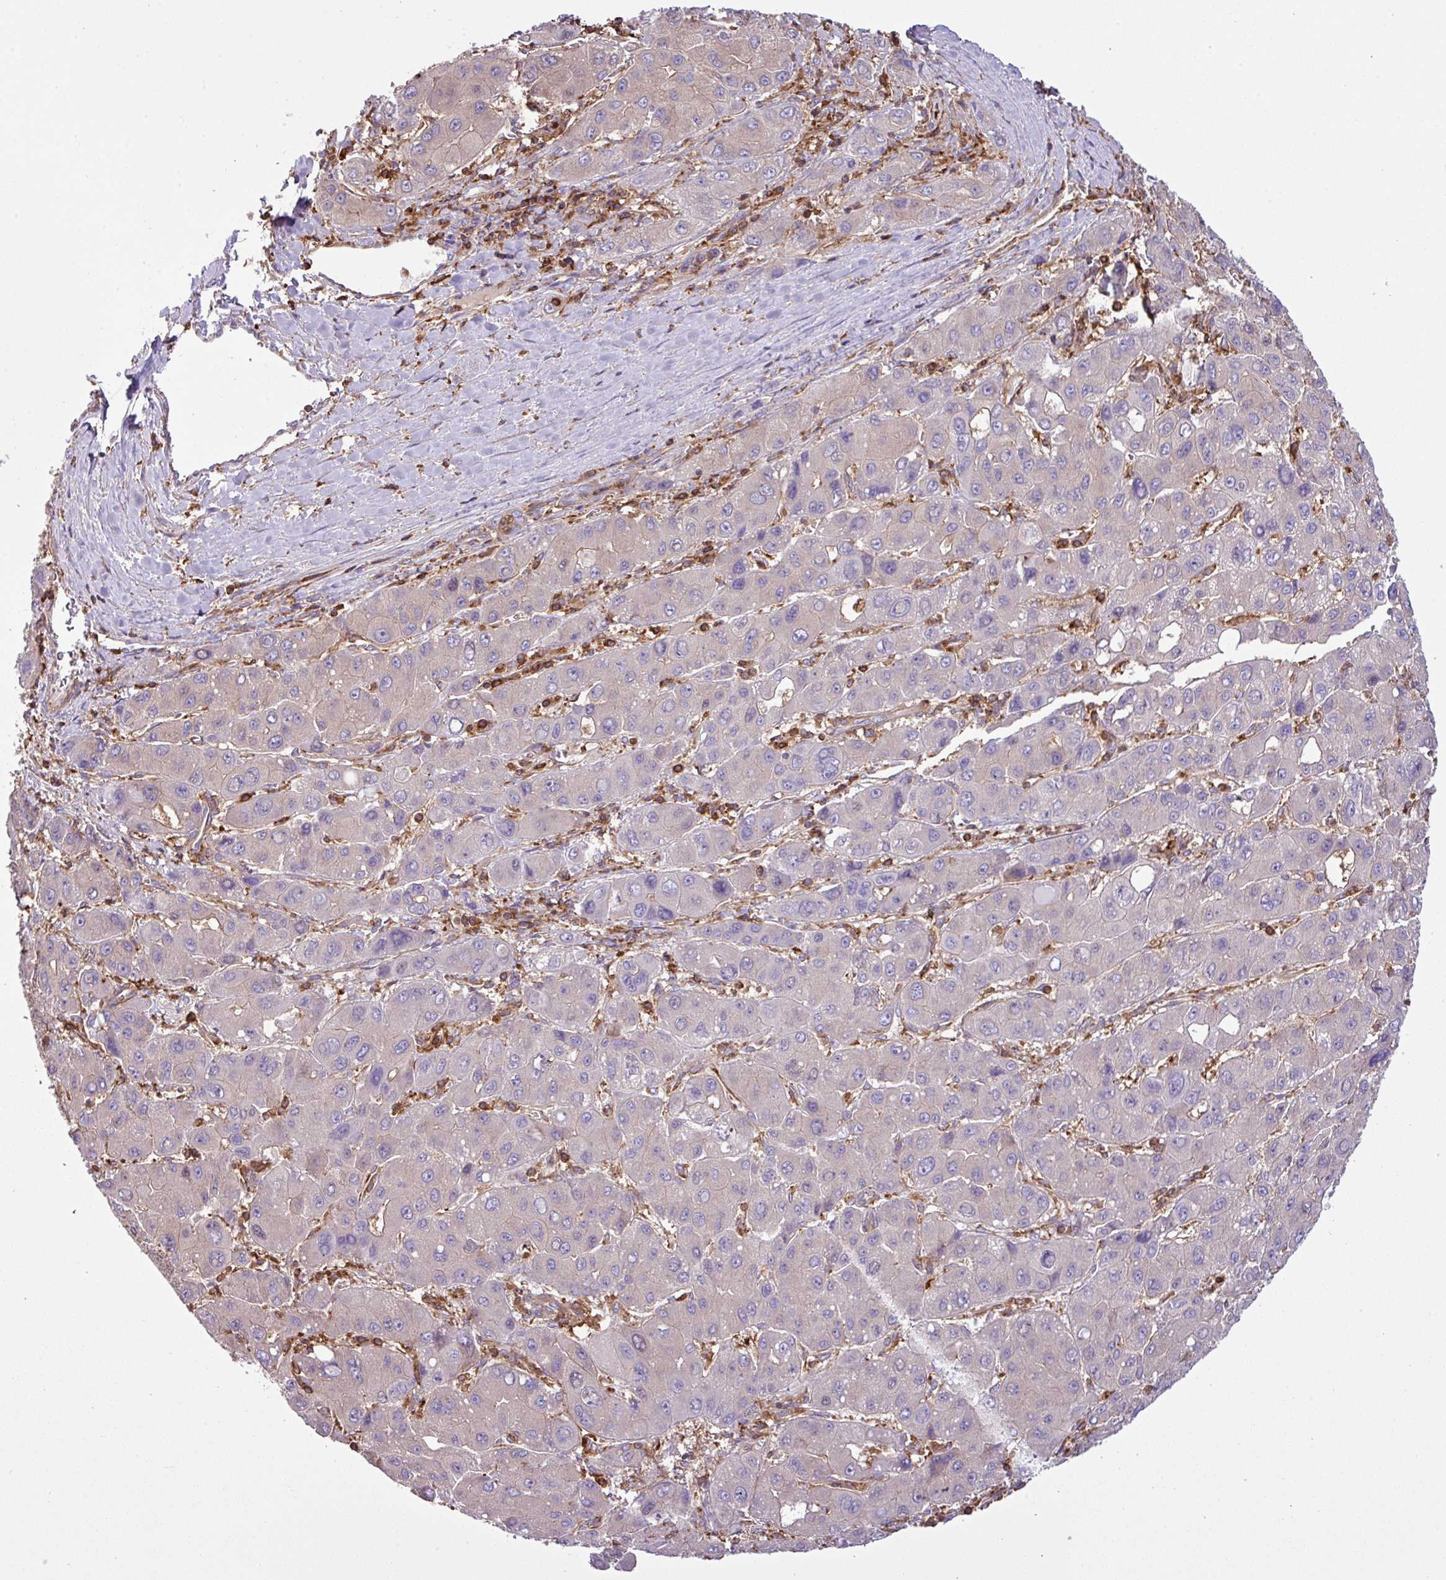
{"staining": {"intensity": "negative", "quantity": "none", "location": "none"}, "tissue": "liver cancer", "cell_type": "Tumor cells", "image_type": "cancer", "snomed": [{"axis": "morphology", "description": "Carcinoma, Hepatocellular, NOS"}, {"axis": "topography", "description": "Liver"}], "caption": "A photomicrograph of human liver cancer (hepatocellular carcinoma) is negative for staining in tumor cells.", "gene": "PGAP6", "patient": {"sex": "male", "age": 55}}